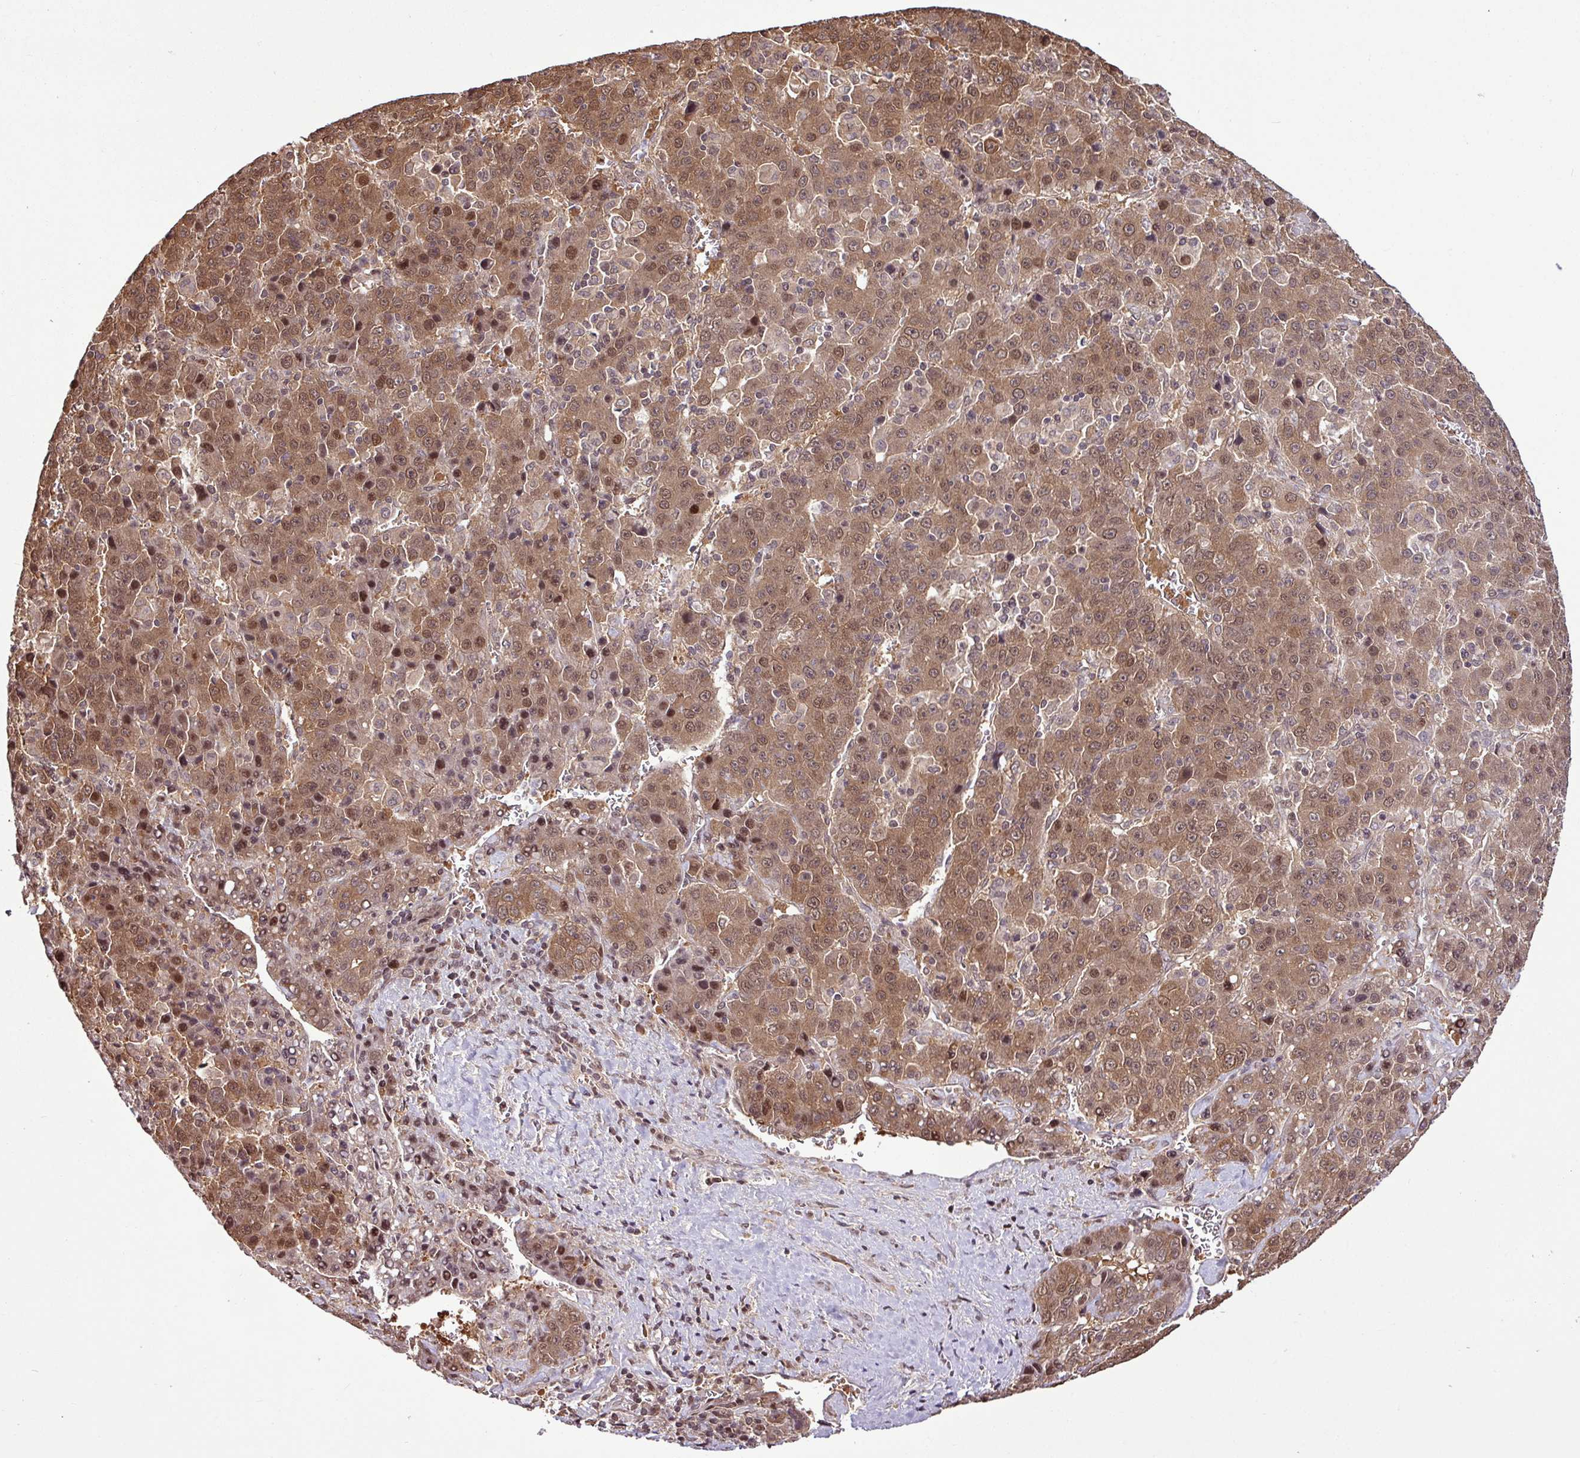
{"staining": {"intensity": "moderate", "quantity": ">75%", "location": "cytoplasmic/membranous,nuclear"}, "tissue": "liver cancer", "cell_type": "Tumor cells", "image_type": "cancer", "snomed": [{"axis": "morphology", "description": "Carcinoma, Hepatocellular, NOS"}, {"axis": "topography", "description": "Liver"}], "caption": "Liver cancer (hepatocellular carcinoma) stained for a protein (brown) displays moderate cytoplasmic/membranous and nuclear positive expression in approximately >75% of tumor cells.", "gene": "ITPKC", "patient": {"sex": "female", "age": 53}}